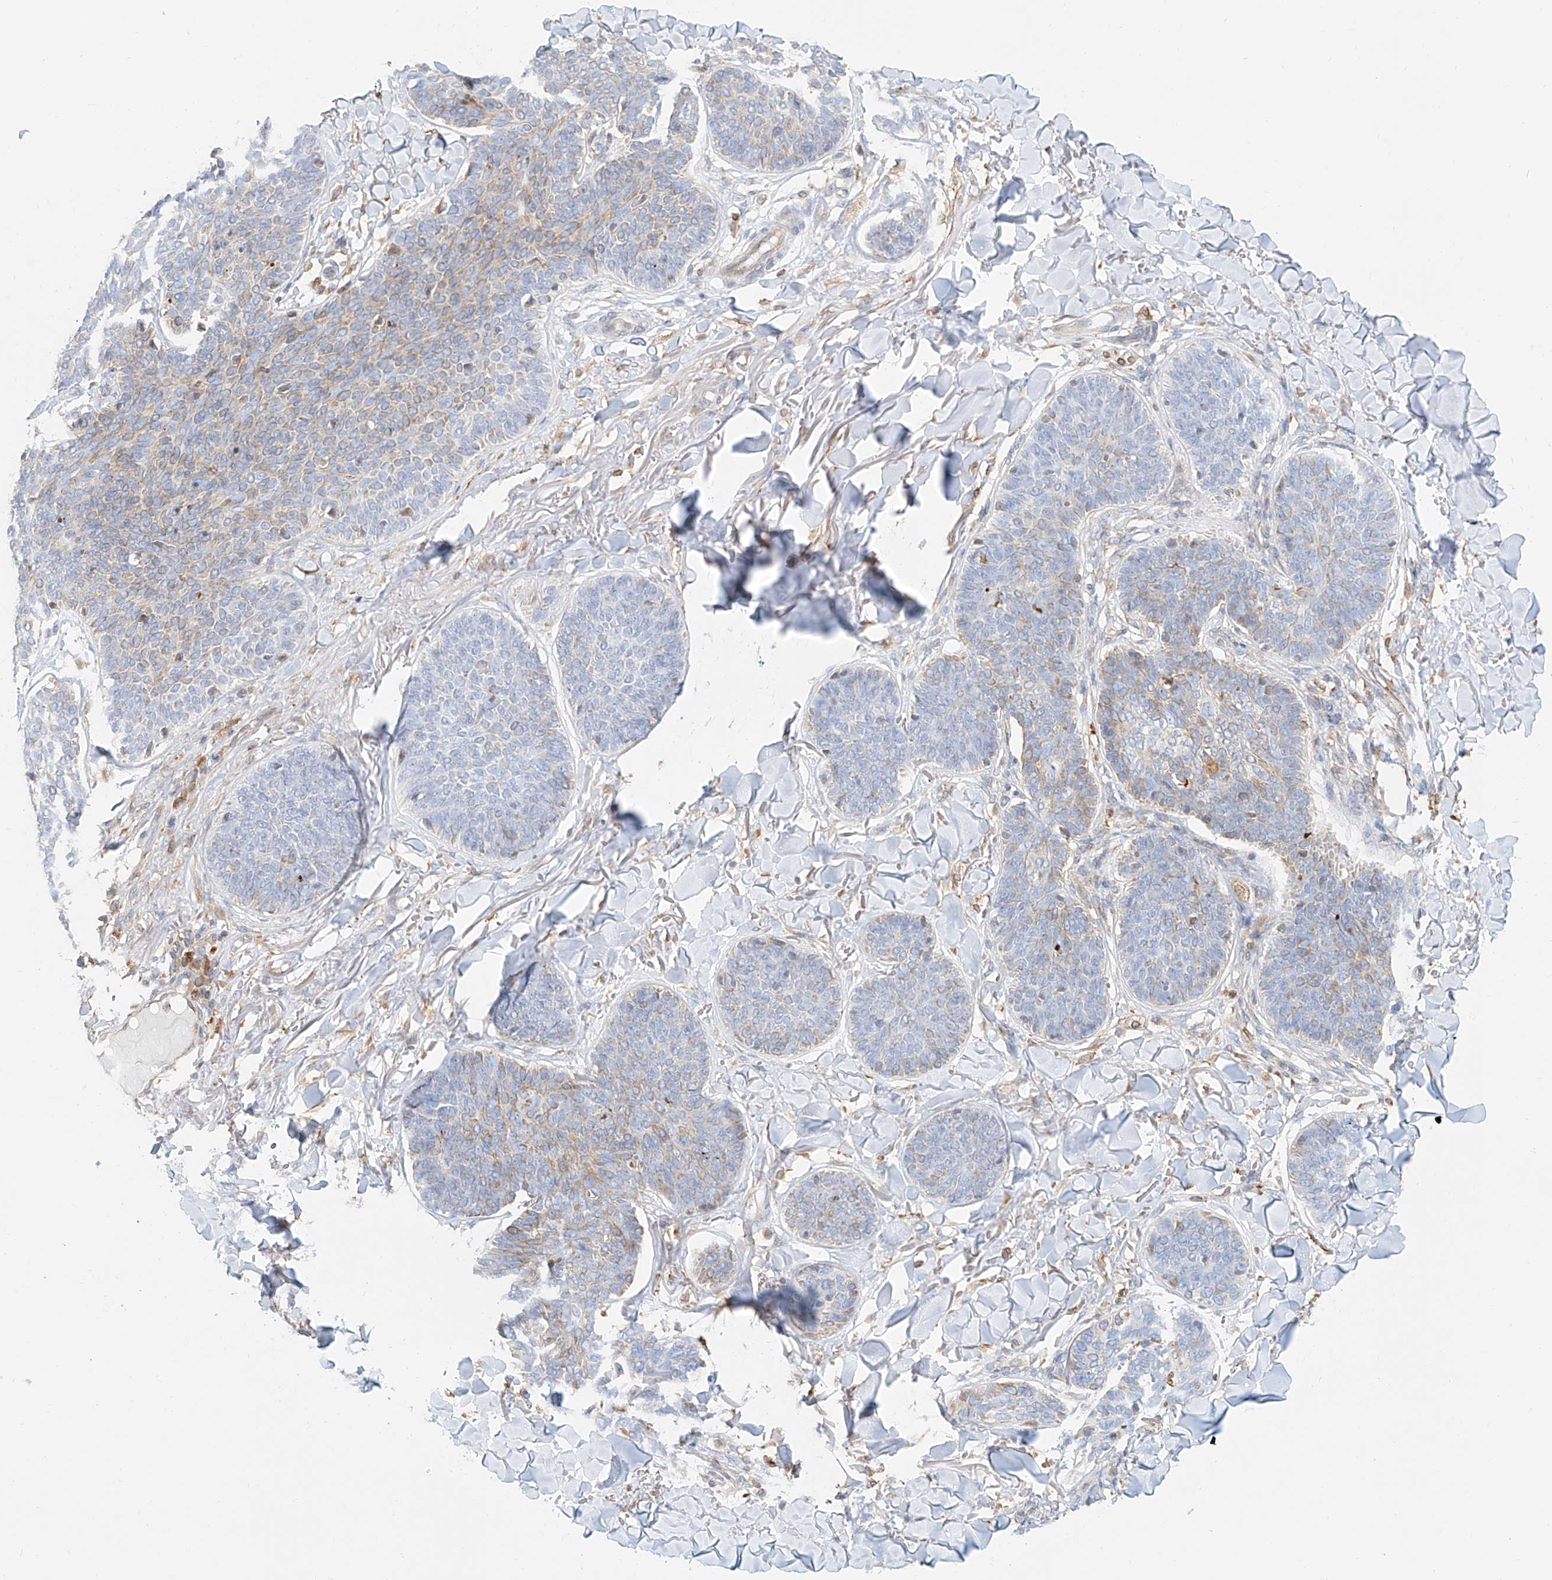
{"staining": {"intensity": "negative", "quantity": "none", "location": "none"}, "tissue": "skin cancer", "cell_type": "Tumor cells", "image_type": "cancer", "snomed": [{"axis": "morphology", "description": "Basal cell carcinoma"}, {"axis": "topography", "description": "Skin"}], "caption": "The IHC micrograph has no significant positivity in tumor cells of skin basal cell carcinoma tissue.", "gene": "DHRS7", "patient": {"sex": "male", "age": 85}}